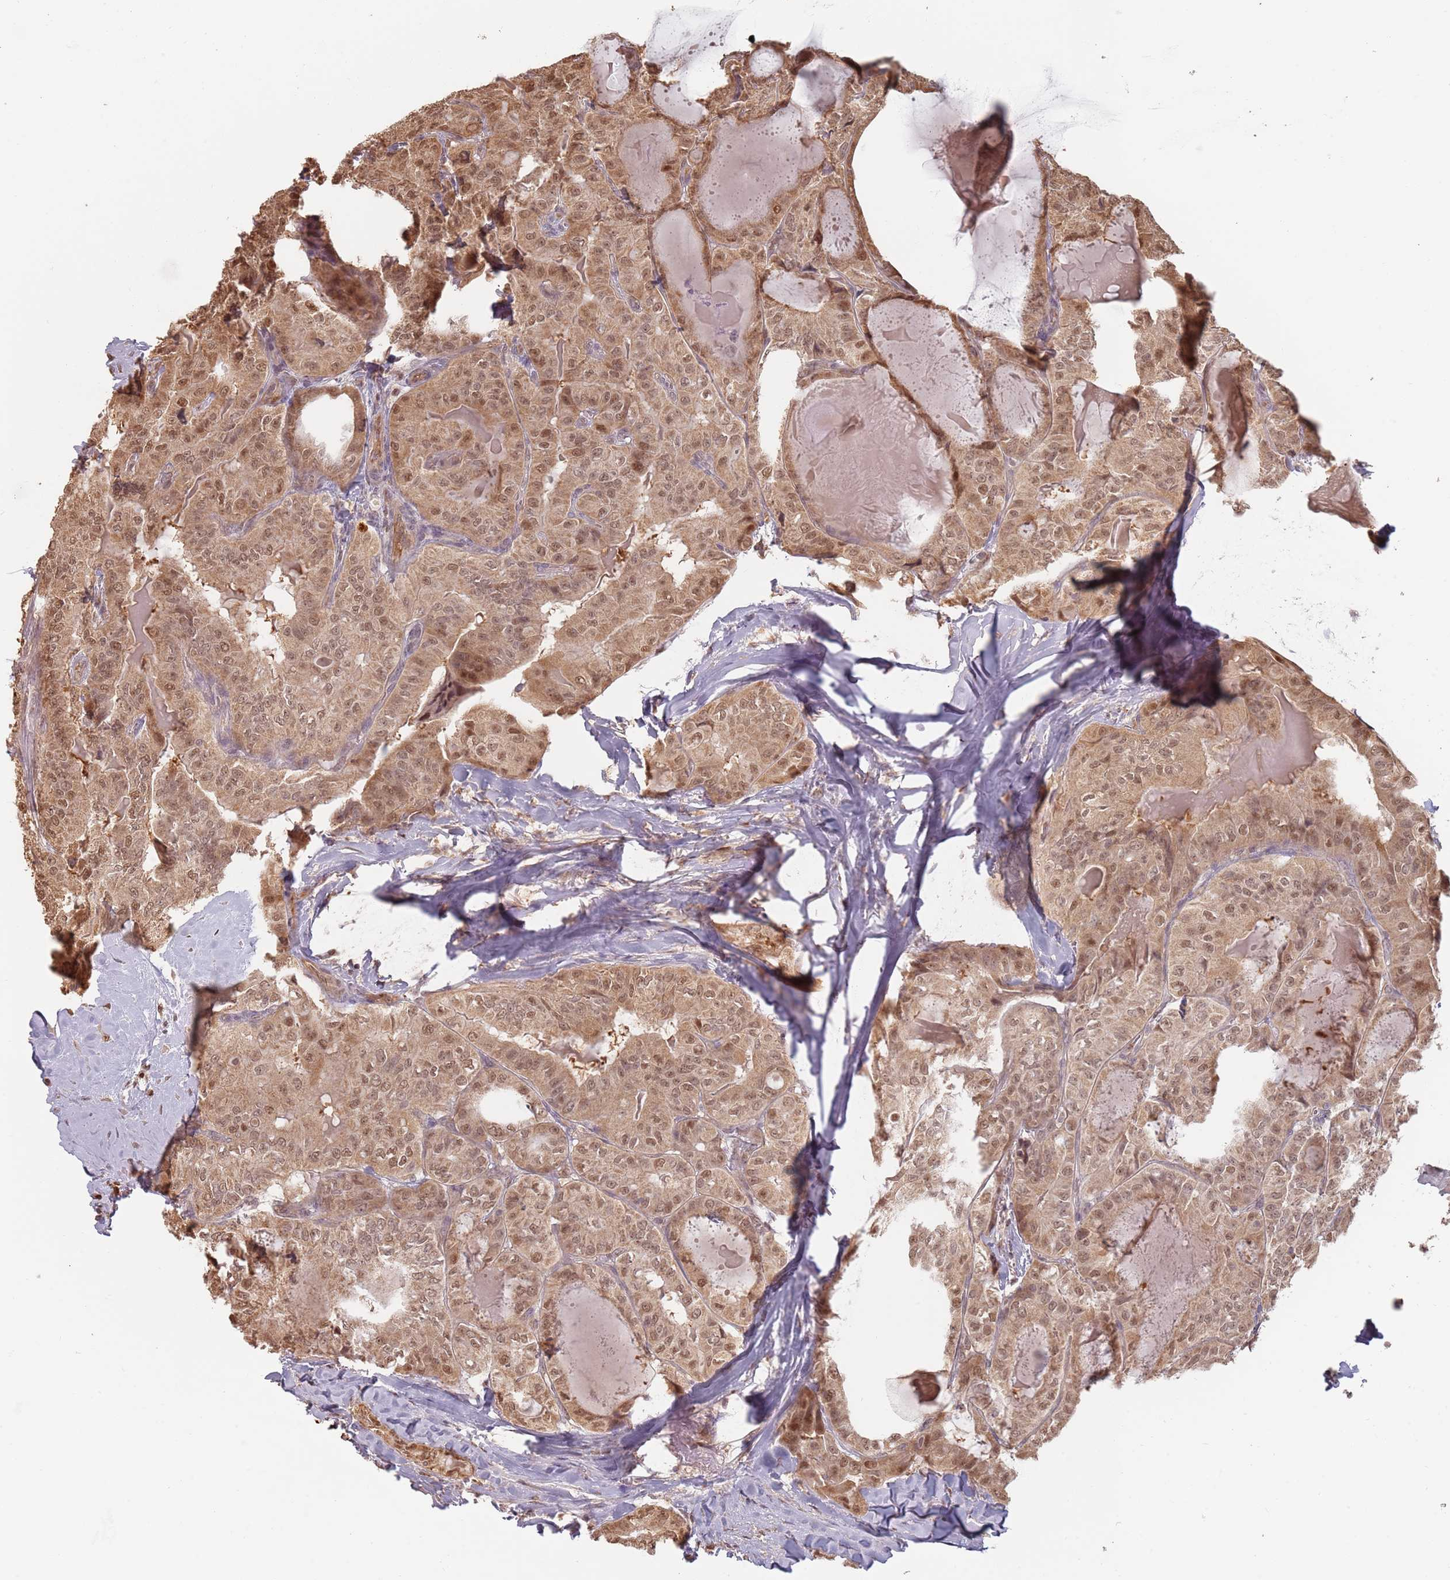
{"staining": {"intensity": "moderate", "quantity": ">75%", "location": "cytoplasmic/membranous,nuclear"}, "tissue": "thyroid cancer", "cell_type": "Tumor cells", "image_type": "cancer", "snomed": [{"axis": "morphology", "description": "Papillary adenocarcinoma, NOS"}, {"axis": "topography", "description": "Thyroid gland"}], "caption": "Human thyroid papillary adenocarcinoma stained with a protein marker demonstrates moderate staining in tumor cells.", "gene": "PLSCR5", "patient": {"sex": "female", "age": 68}}